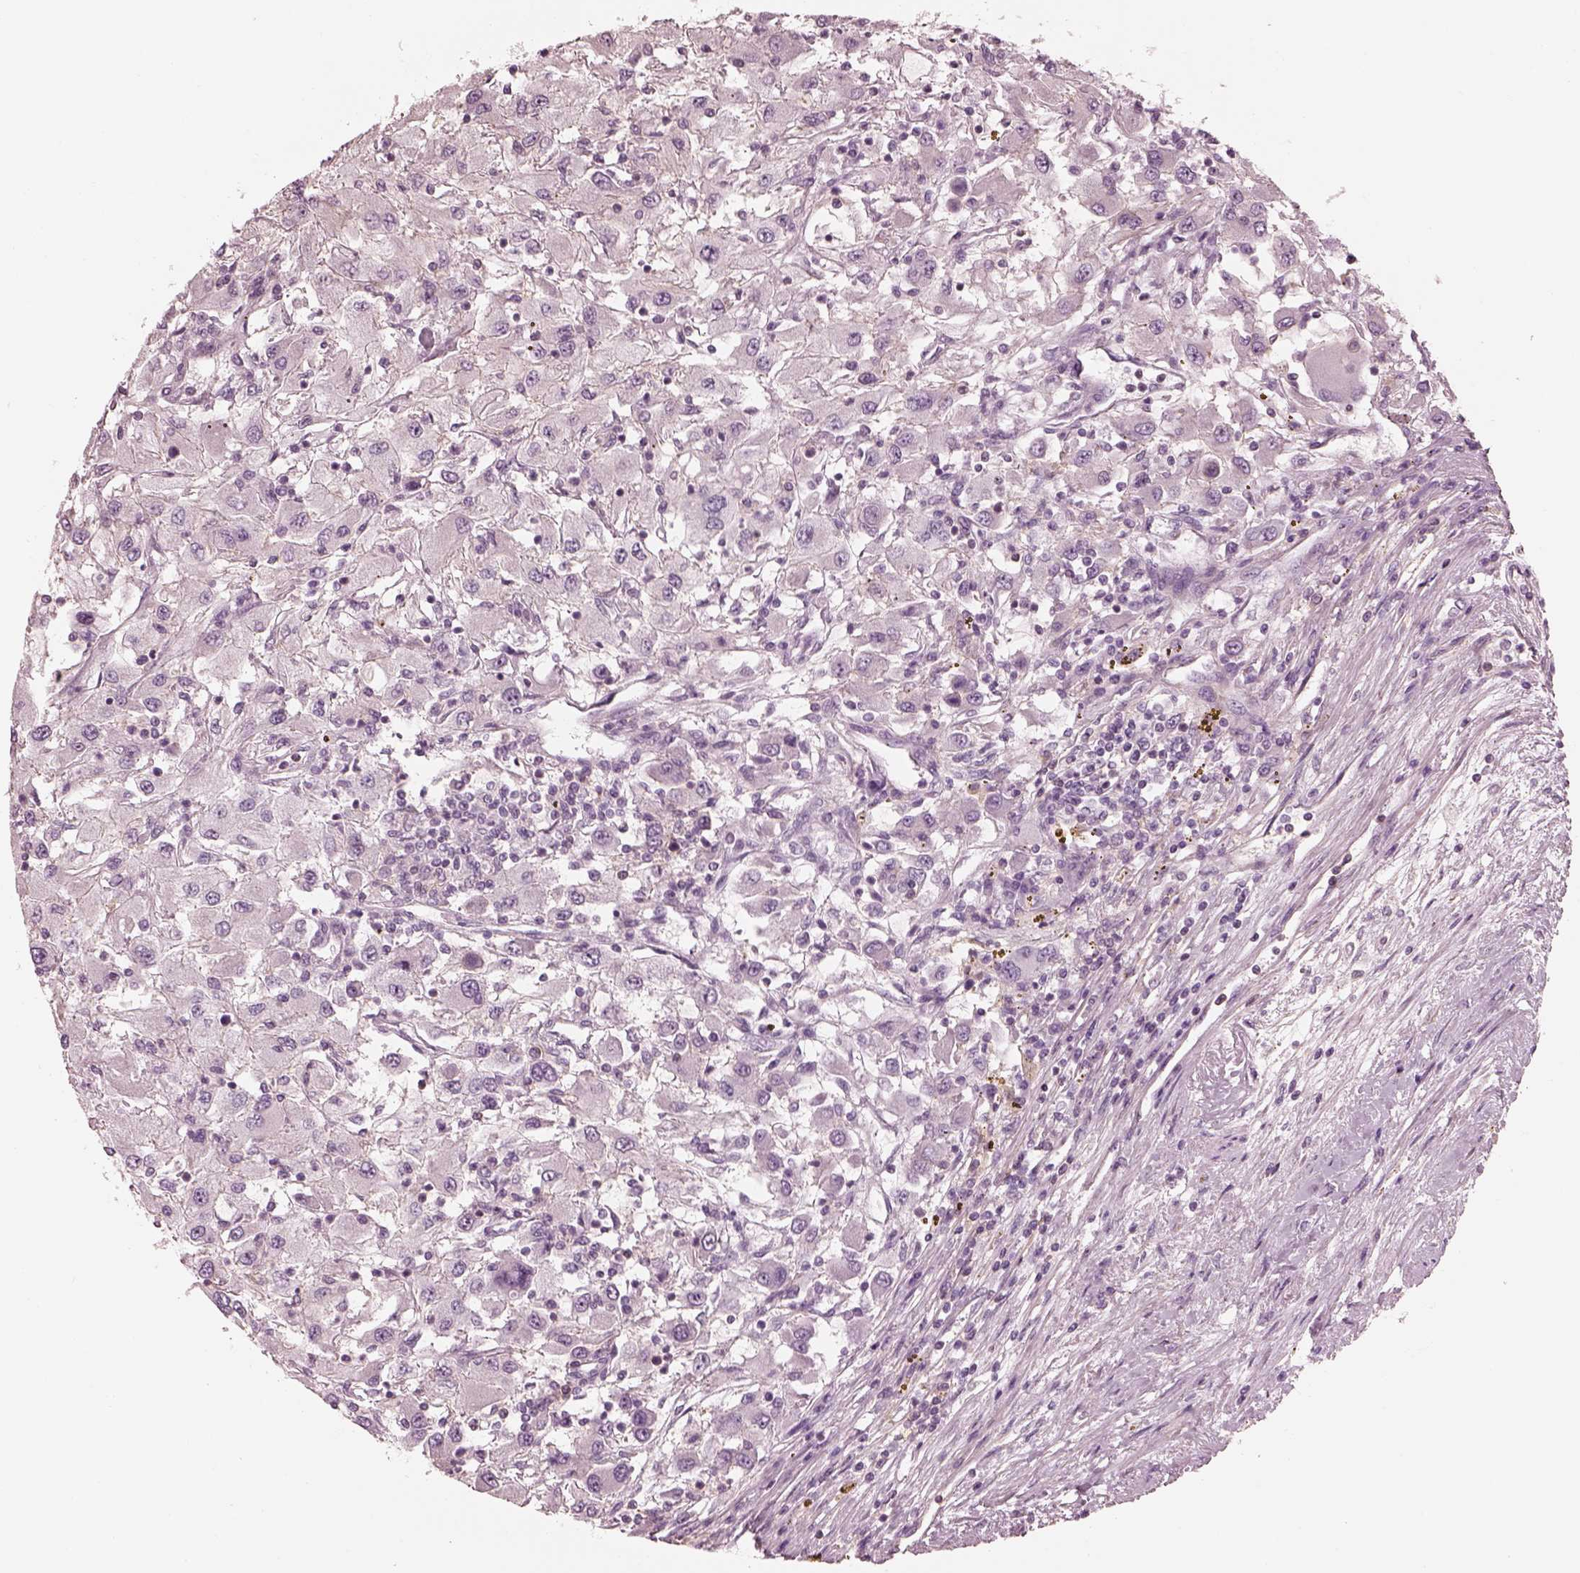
{"staining": {"intensity": "negative", "quantity": "none", "location": "none"}, "tissue": "renal cancer", "cell_type": "Tumor cells", "image_type": "cancer", "snomed": [{"axis": "morphology", "description": "Adenocarcinoma, NOS"}, {"axis": "topography", "description": "Kidney"}], "caption": "Micrograph shows no significant protein expression in tumor cells of renal cancer (adenocarcinoma). (Brightfield microscopy of DAB (3,3'-diaminobenzidine) immunohistochemistry (IHC) at high magnification).", "gene": "ELAPOR1", "patient": {"sex": "female", "age": 67}}